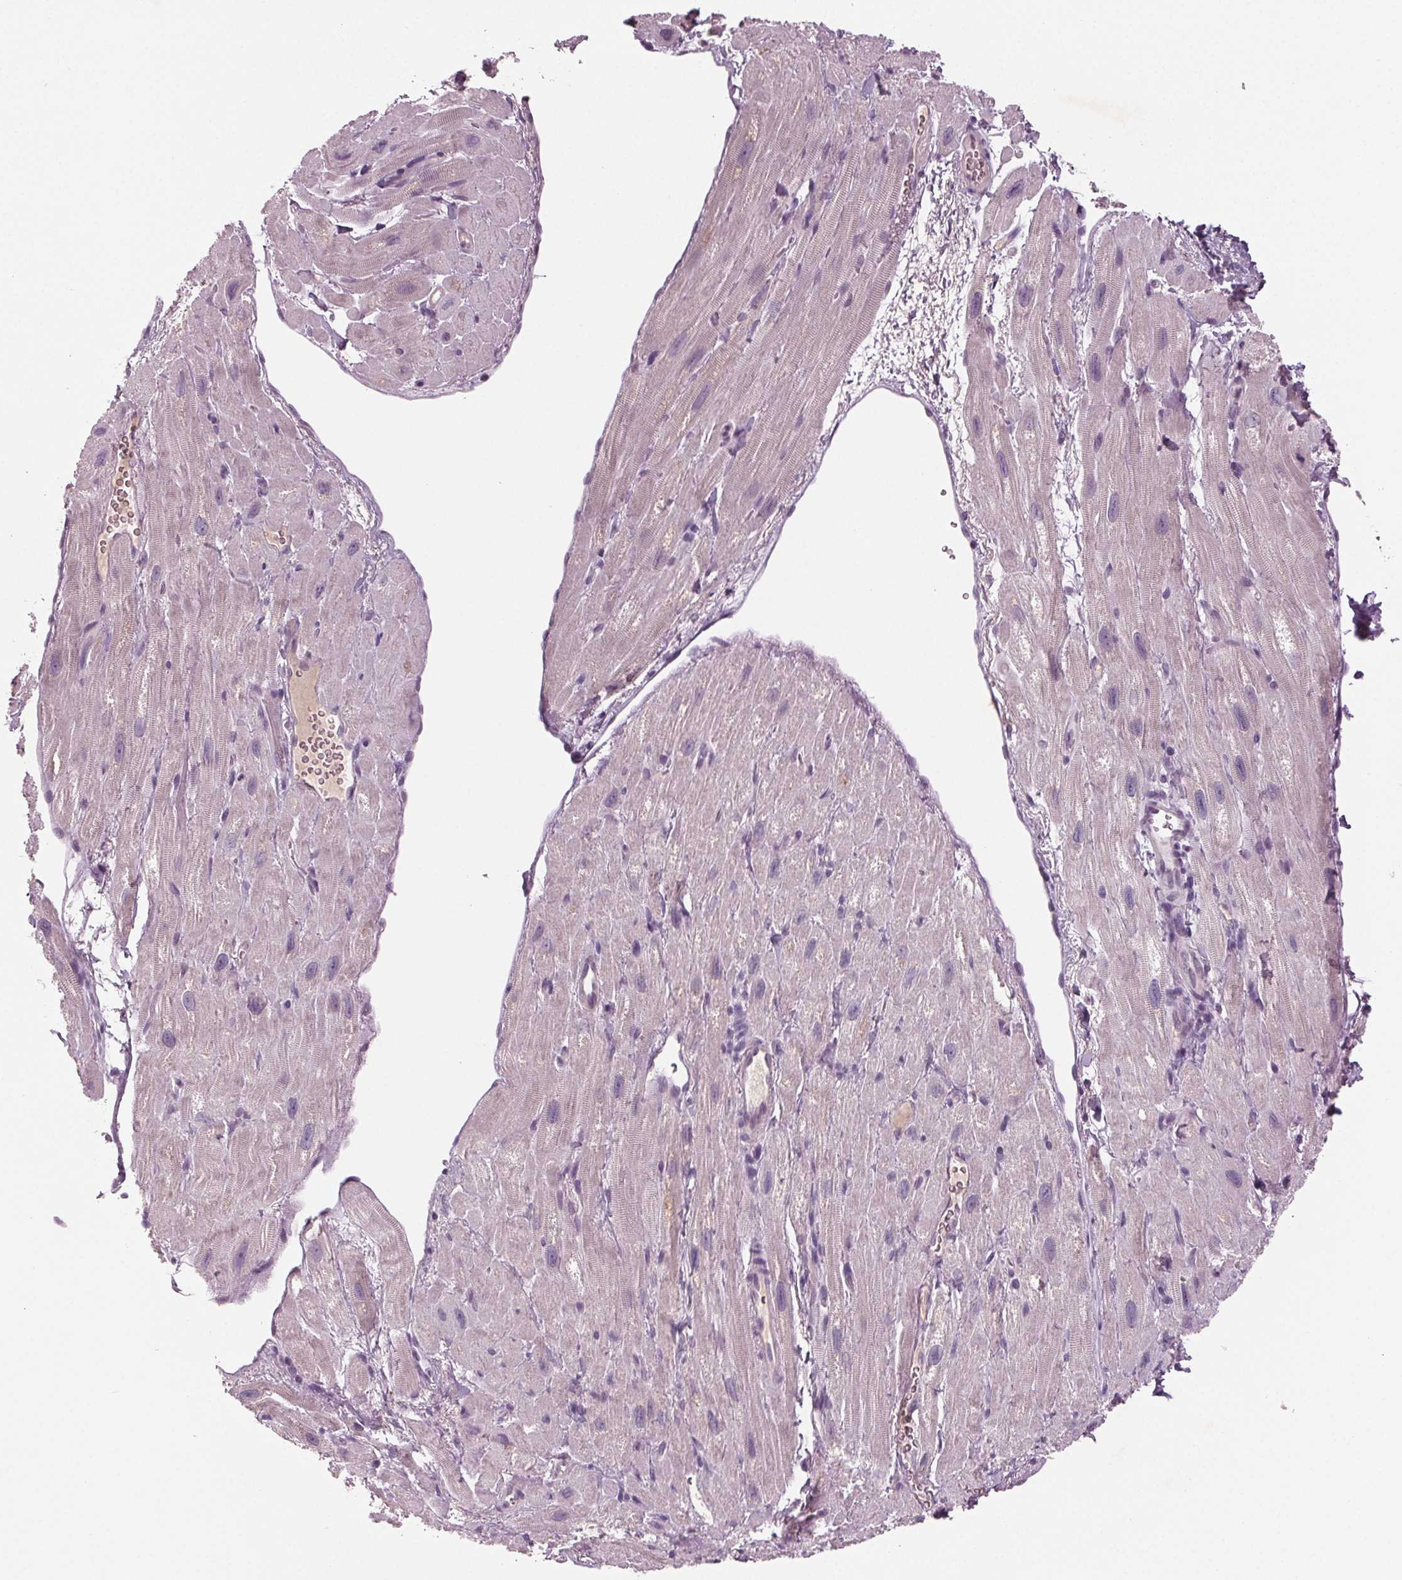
{"staining": {"intensity": "negative", "quantity": "none", "location": "none"}, "tissue": "heart muscle", "cell_type": "Cardiomyocytes", "image_type": "normal", "snomed": [{"axis": "morphology", "description": "Normal tissue, NOS"}, {"axis": "topography", "description": "Heart"}], "caption": "A micrograph of heart muscle stained for a protein demonstrates no brown staining in cardiomyocytes.", "gene": "BHLHE22", "patient": {"sex": "female", "age": 62}}